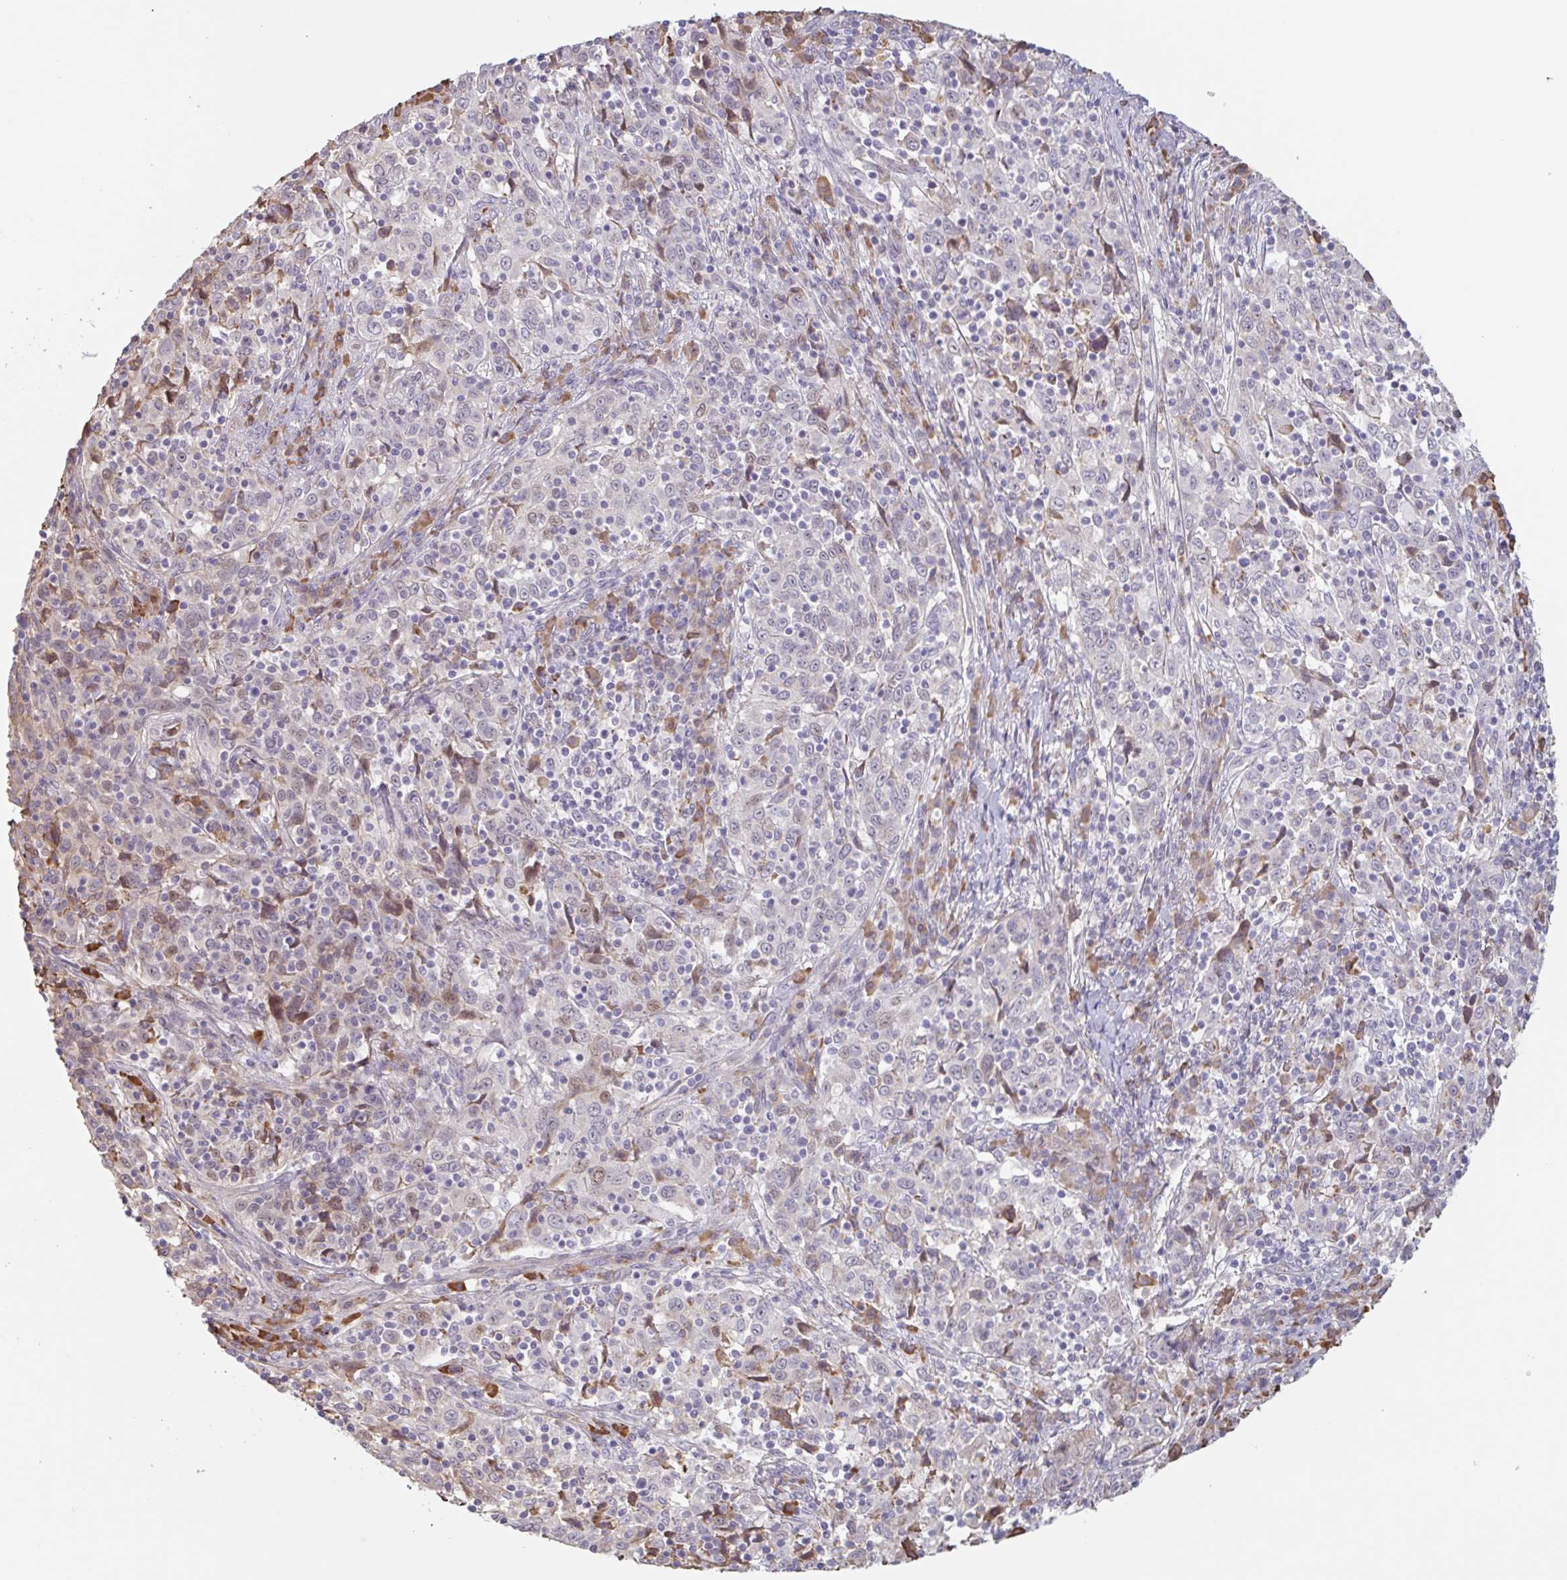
{"staining": {"intensity": "negative", "quantity": "none", "location": "none"}, "tissue": "cervical cancer", "cell_type": "Tumor cells", "image_type": "cancer", "snomed": [{"axis": "morphology", "description": "Squamous cell carcinoma, NOS"}, {"axis": "topography", "description": "Cervix"}], "caption": "Squamous cell carcinoma (cervical) stained for a protein using immunohistochemistry exhibits no positivity tumor cells.", "gene": "TAF1D", "patient": {"sex": "female", "age": 46}}